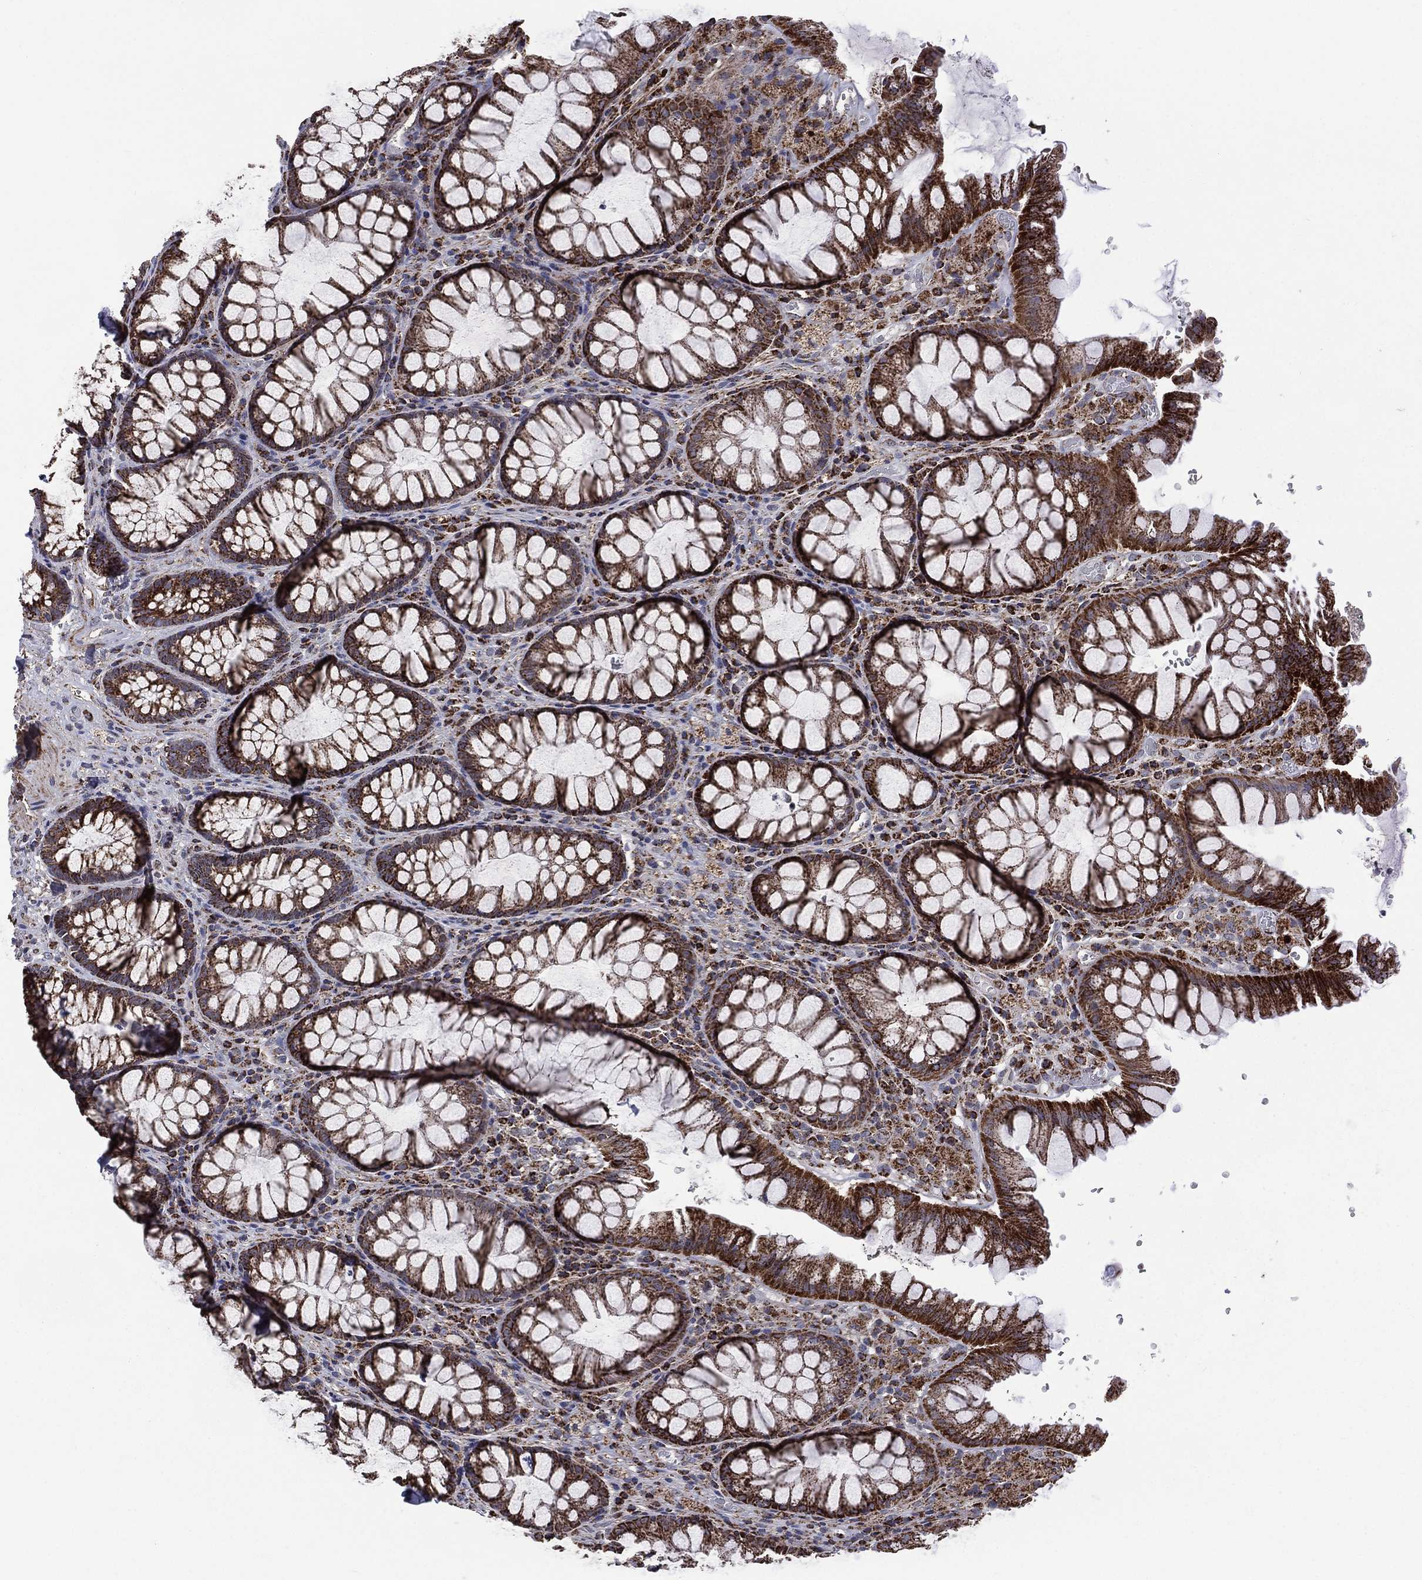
{"staining": {"intensity": "strong", "quantity": ">75%", "location": "cytoplasmic/membranous"}, "tissue": "rectum", "cell_type": "Glandular cells", "image_type": "normal", "snomed": [{"axis": "morphology", "description": "Normal tissue, NOS"}, {"axis": "topography", "description": "Rectum"}], "caption": "A photomicrograph of rectum stained for a protein exhibits strong cytoplasmic/membranous brown staining in glandular cells.", "gene": "GOT2", "patient": {"sex": "female", "age": 68}}